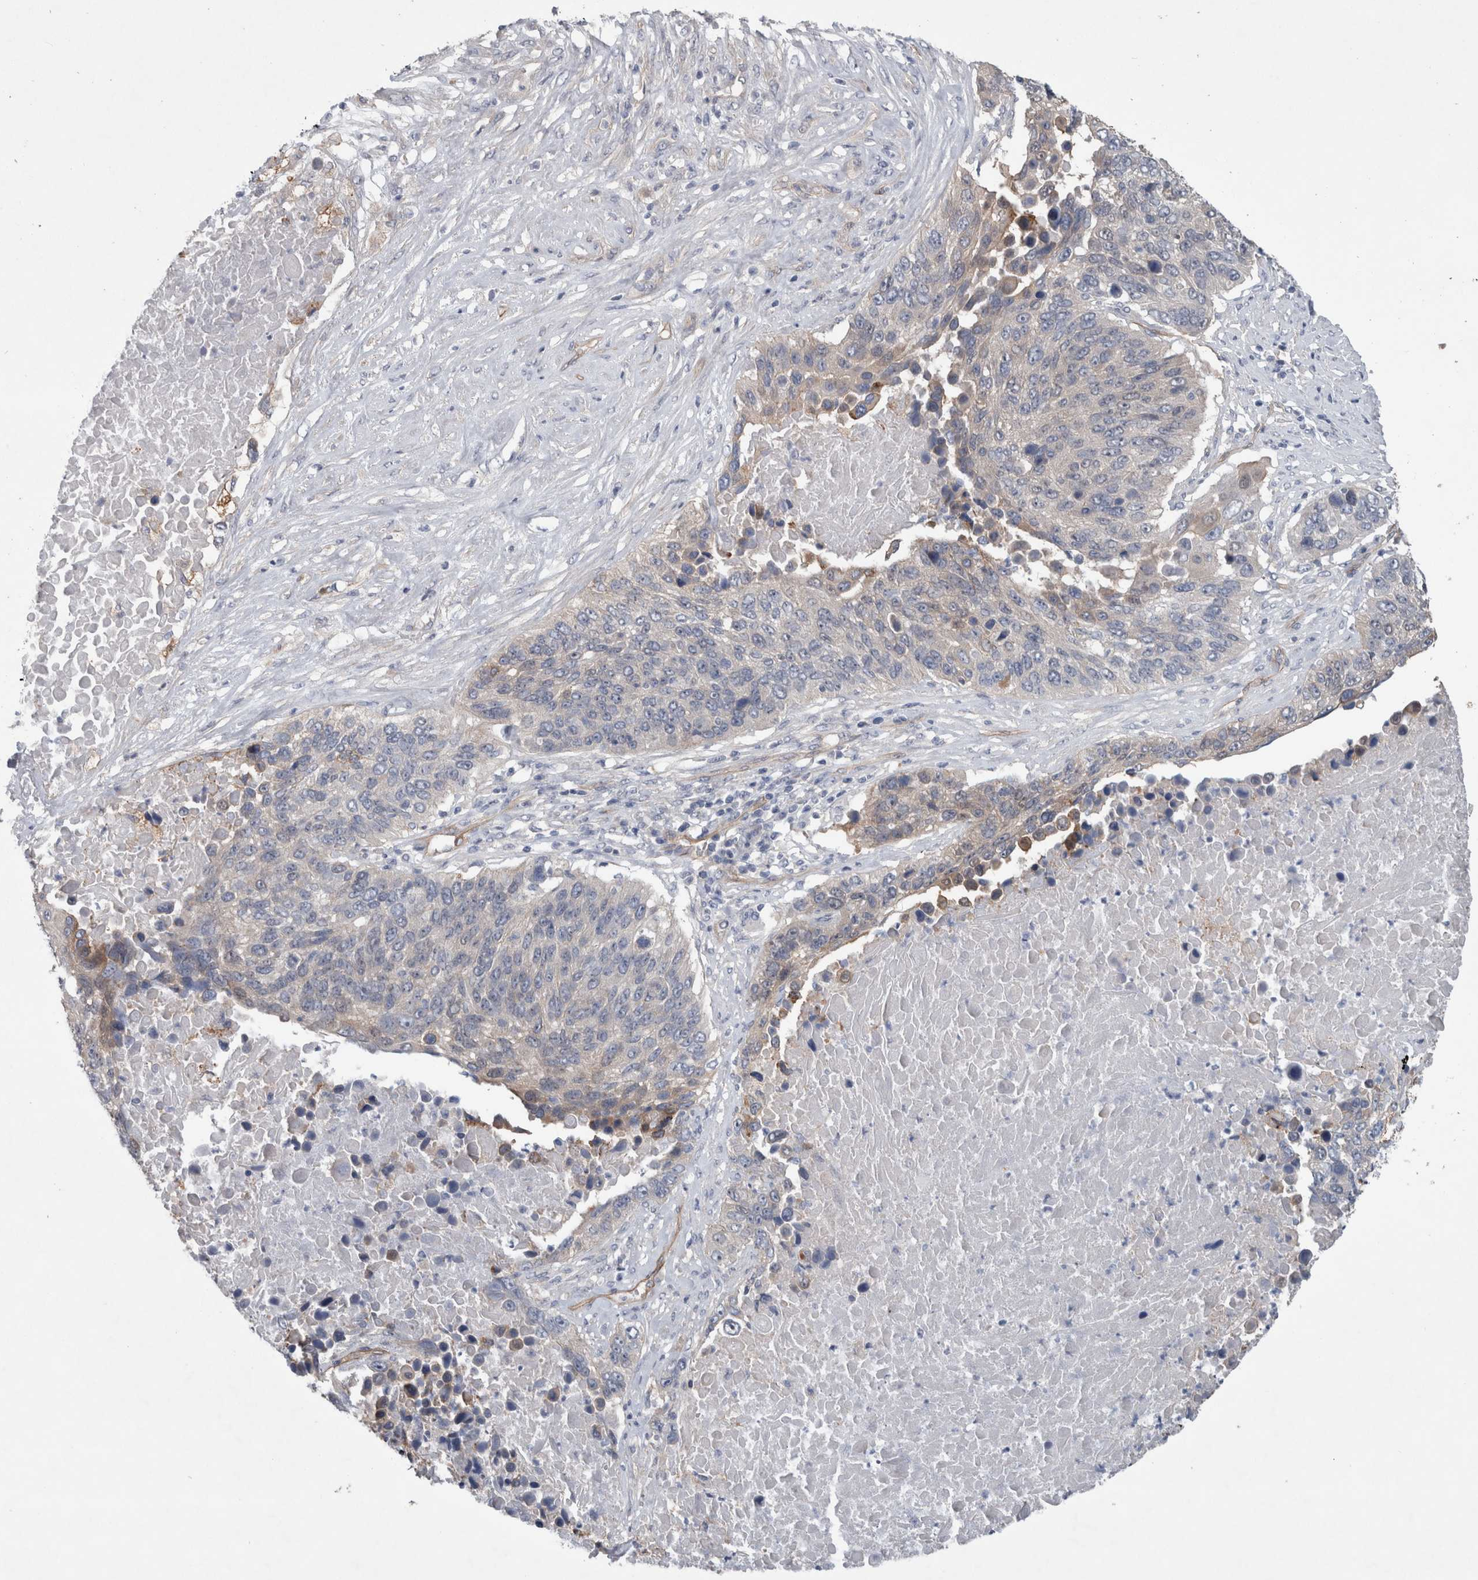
{"staining": {"intensity": "weak", "quantity": "<25%", "location": "cytoplasmic/membranous"}, "tissue": "lung cancer", "cell_type": "Tumor cells", "image_type": "cancer", "snomed": [{"axis": "morphology", "description": "Squamous cell carcinoma, NOS"}, {"axis": "topography", "description": "Lung"}], "caption": "Tumor cells are negative for protein expression in human lung cancer.", "gene": "BCAM", "patient": {"sex": "male", "age": 66}}